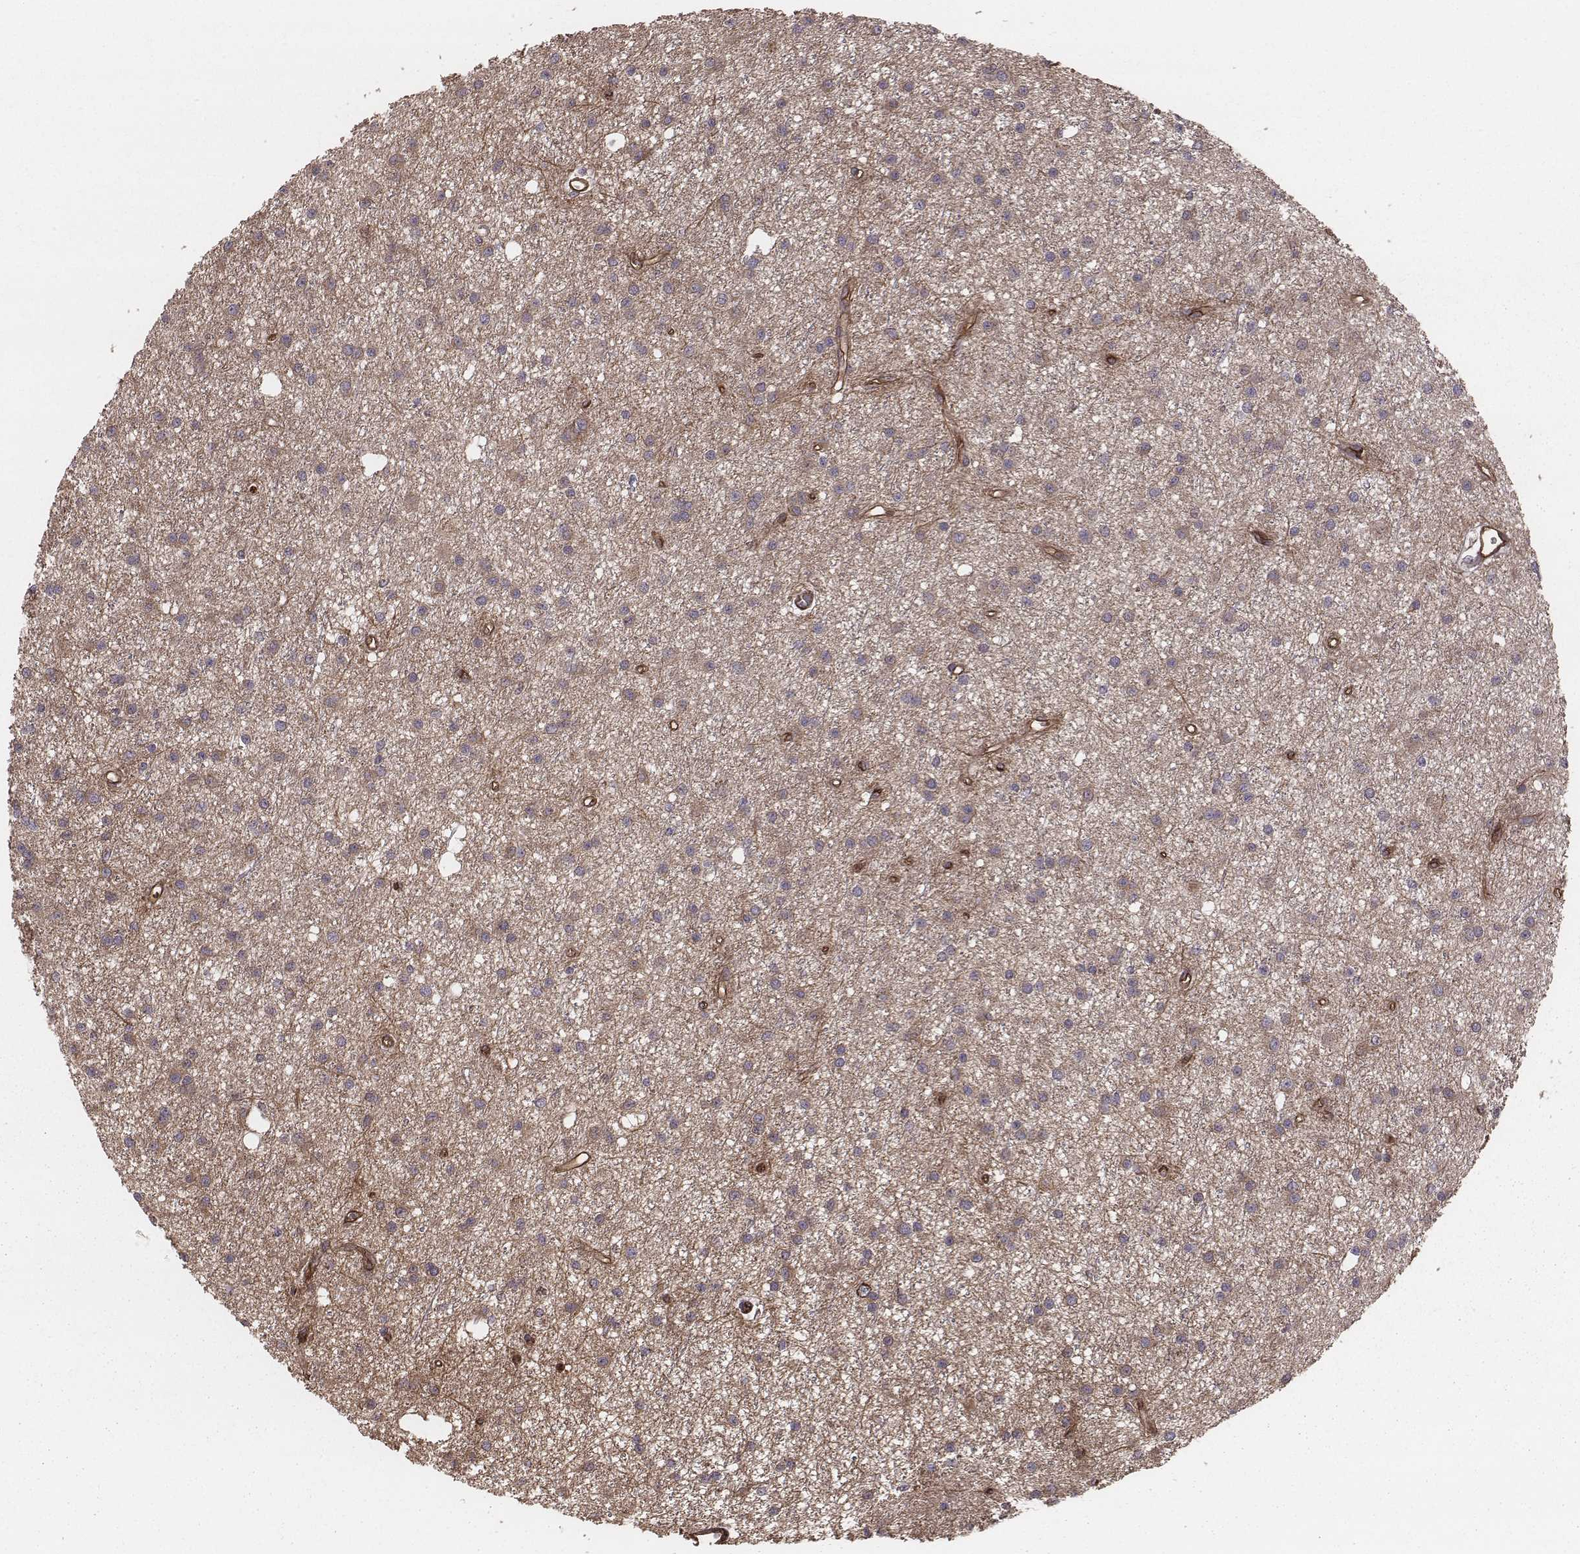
{"staining": {"intensity": "moderate", "quantity": ">75%", "location": "cytoplasmic/membranous"}, "tissue": "glioma", "cell_type": "Tumor cells", "image_type": "cancer", "snomed": [{"axis": "morphology", "description": "Glioma, malignant, Low grade"}, {"axis": "topography", "description": "Brain"}], "caption": "Protein expression analysis of low-grade glioma (malignant) displays moderate cytoplasmic/membranous expression in approximately >75% of tumor cells.", "gene": "PALMD", "patient": {"sex": "male", "age": 27}}